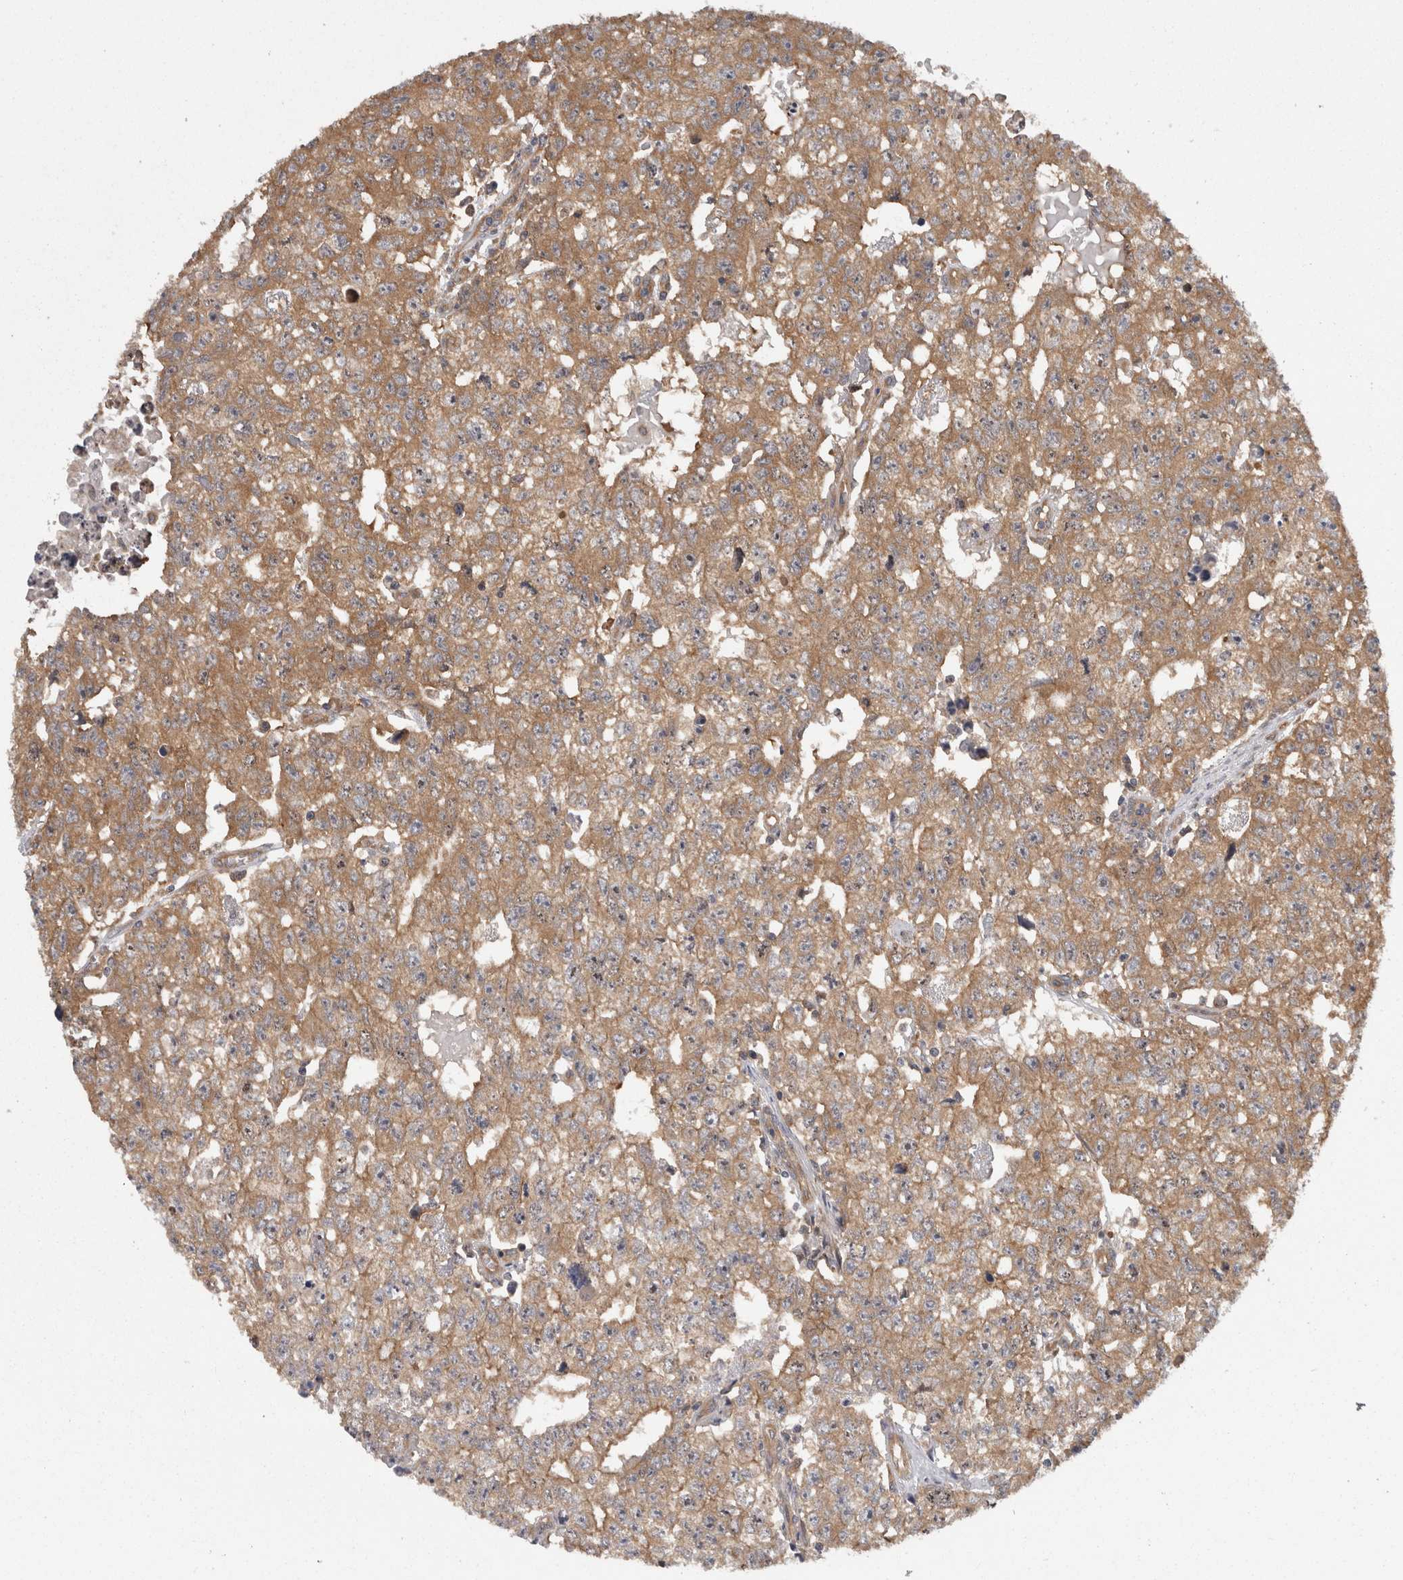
{"staining": {"intensity": "moderate", "quantity": ">75%", "location": "cytoplasmic/membranous"}, "tissue": "testis cancer", "cell_type": "Tumor cells", "image_type": "cancer", "snomed": [{"axis": "morphology", "description": "Carcinoma, Embryonal, NOS"}, {"axis": "topography", "description": "Testis"}], "caption": "IHC image of neoplastic tissue: testis cancer (embryonal carcinoma) stained using immunohistochemistry reveals medium levels of moderate protein expression localized specifically in the cytoplasmic/membranous of tumor cells, appearing as a cytoplasmic/membranous brown color.", "gene": "SMCR8", "patient": {"sex": "male", "age": 28}}